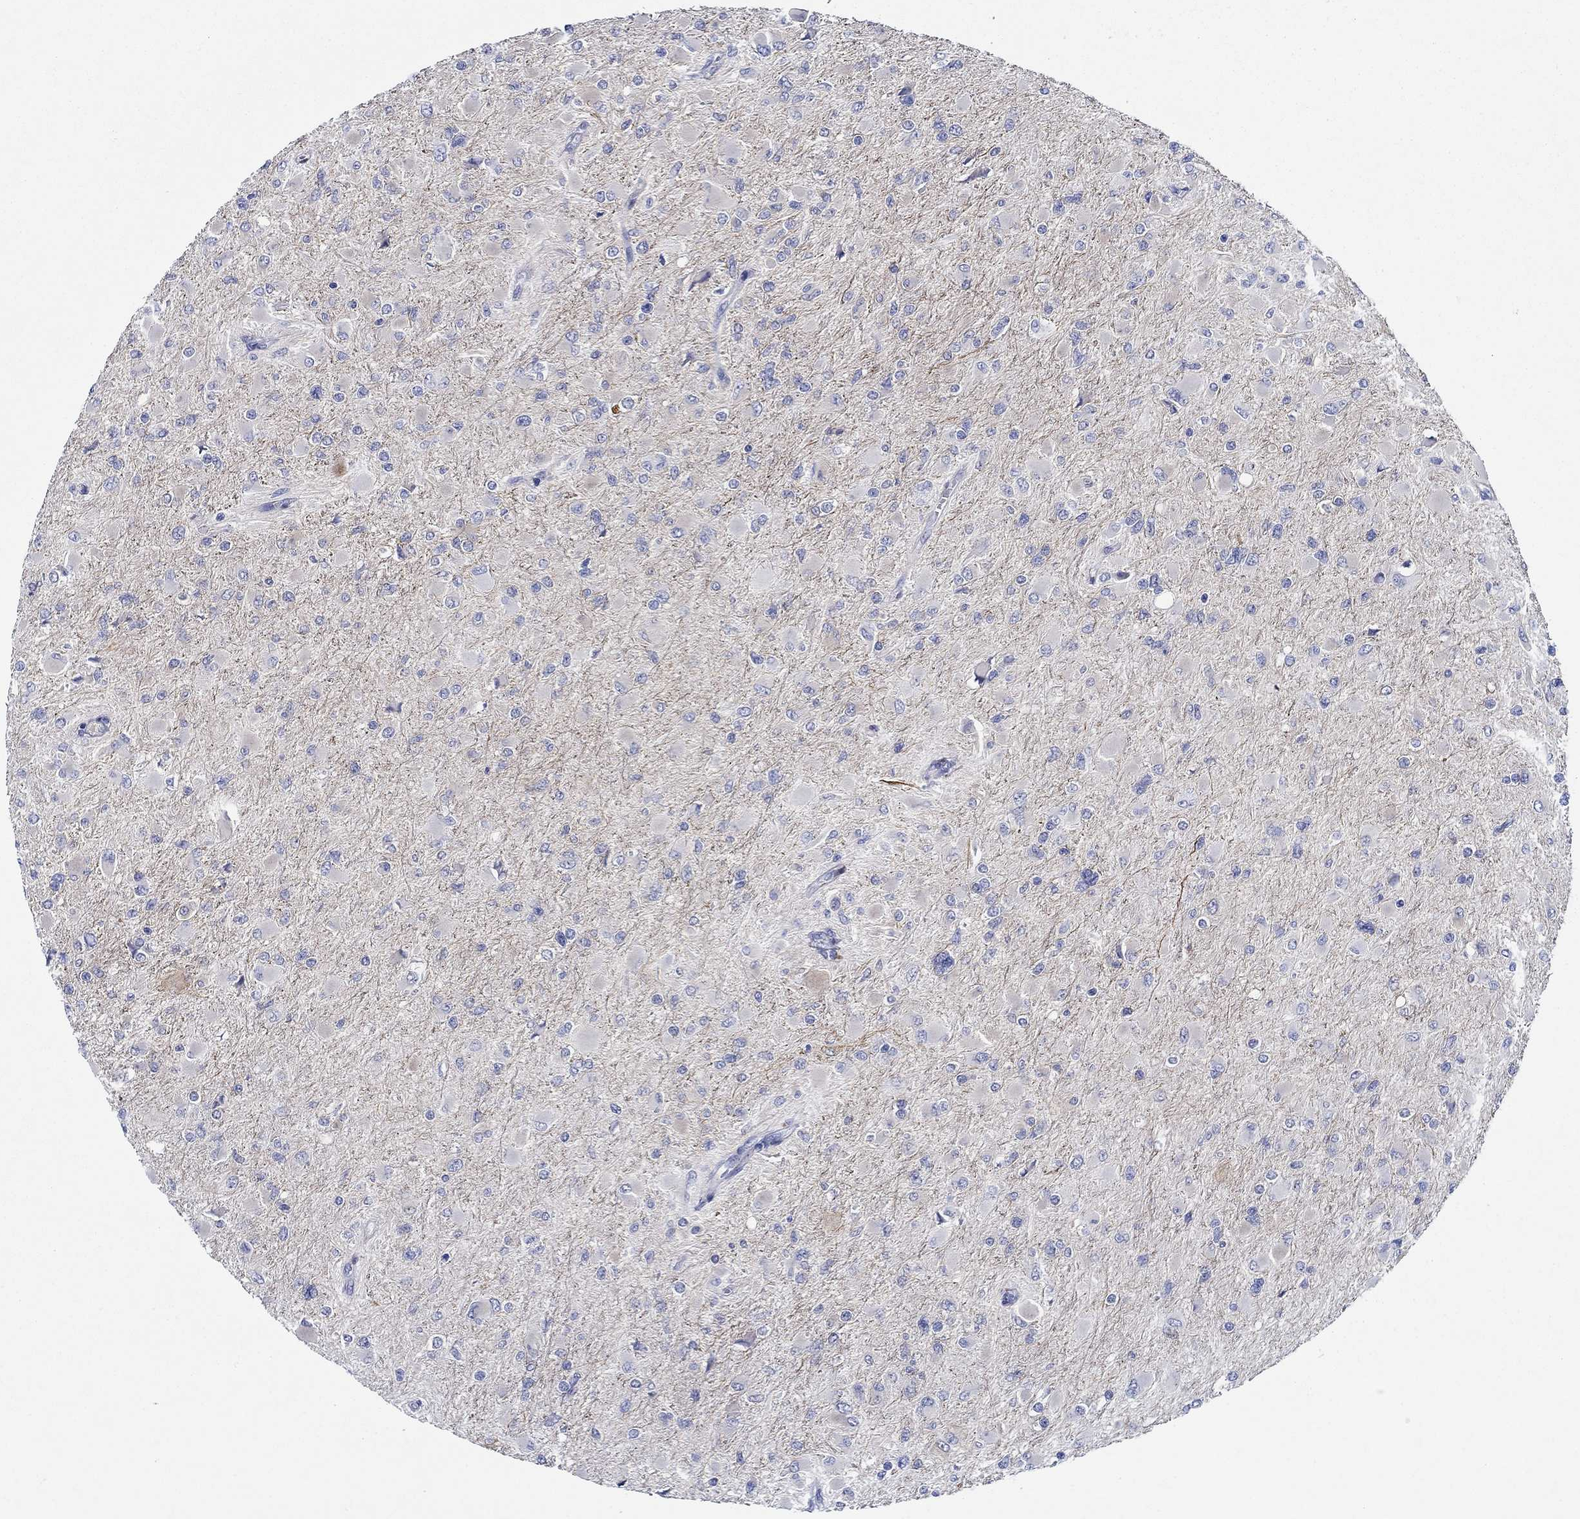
{"staining": {"intensity": "negative", "quantity": "none", "location": "none"}, "tissue": "glioma", "cell_type": "Tumor cells", "image_type": "cancer", "snomed": [{"axis": "morphology", "description": "Glioma, malignant, High grade"}, {"axis": "topography", "description": "Cerebral cortex"}], "caption": "DAB (3,3'-diaminobenzidine) immunohistochemical staining of malignant glioma (high-grade) demonstrates no significant expression in tumor cells. The staining is performed using DAB brown chromogen with nuclei counter-stained in using hematoxylin.", "gene": "MC2R", "patient": {"sex": "female", "age": 36}}